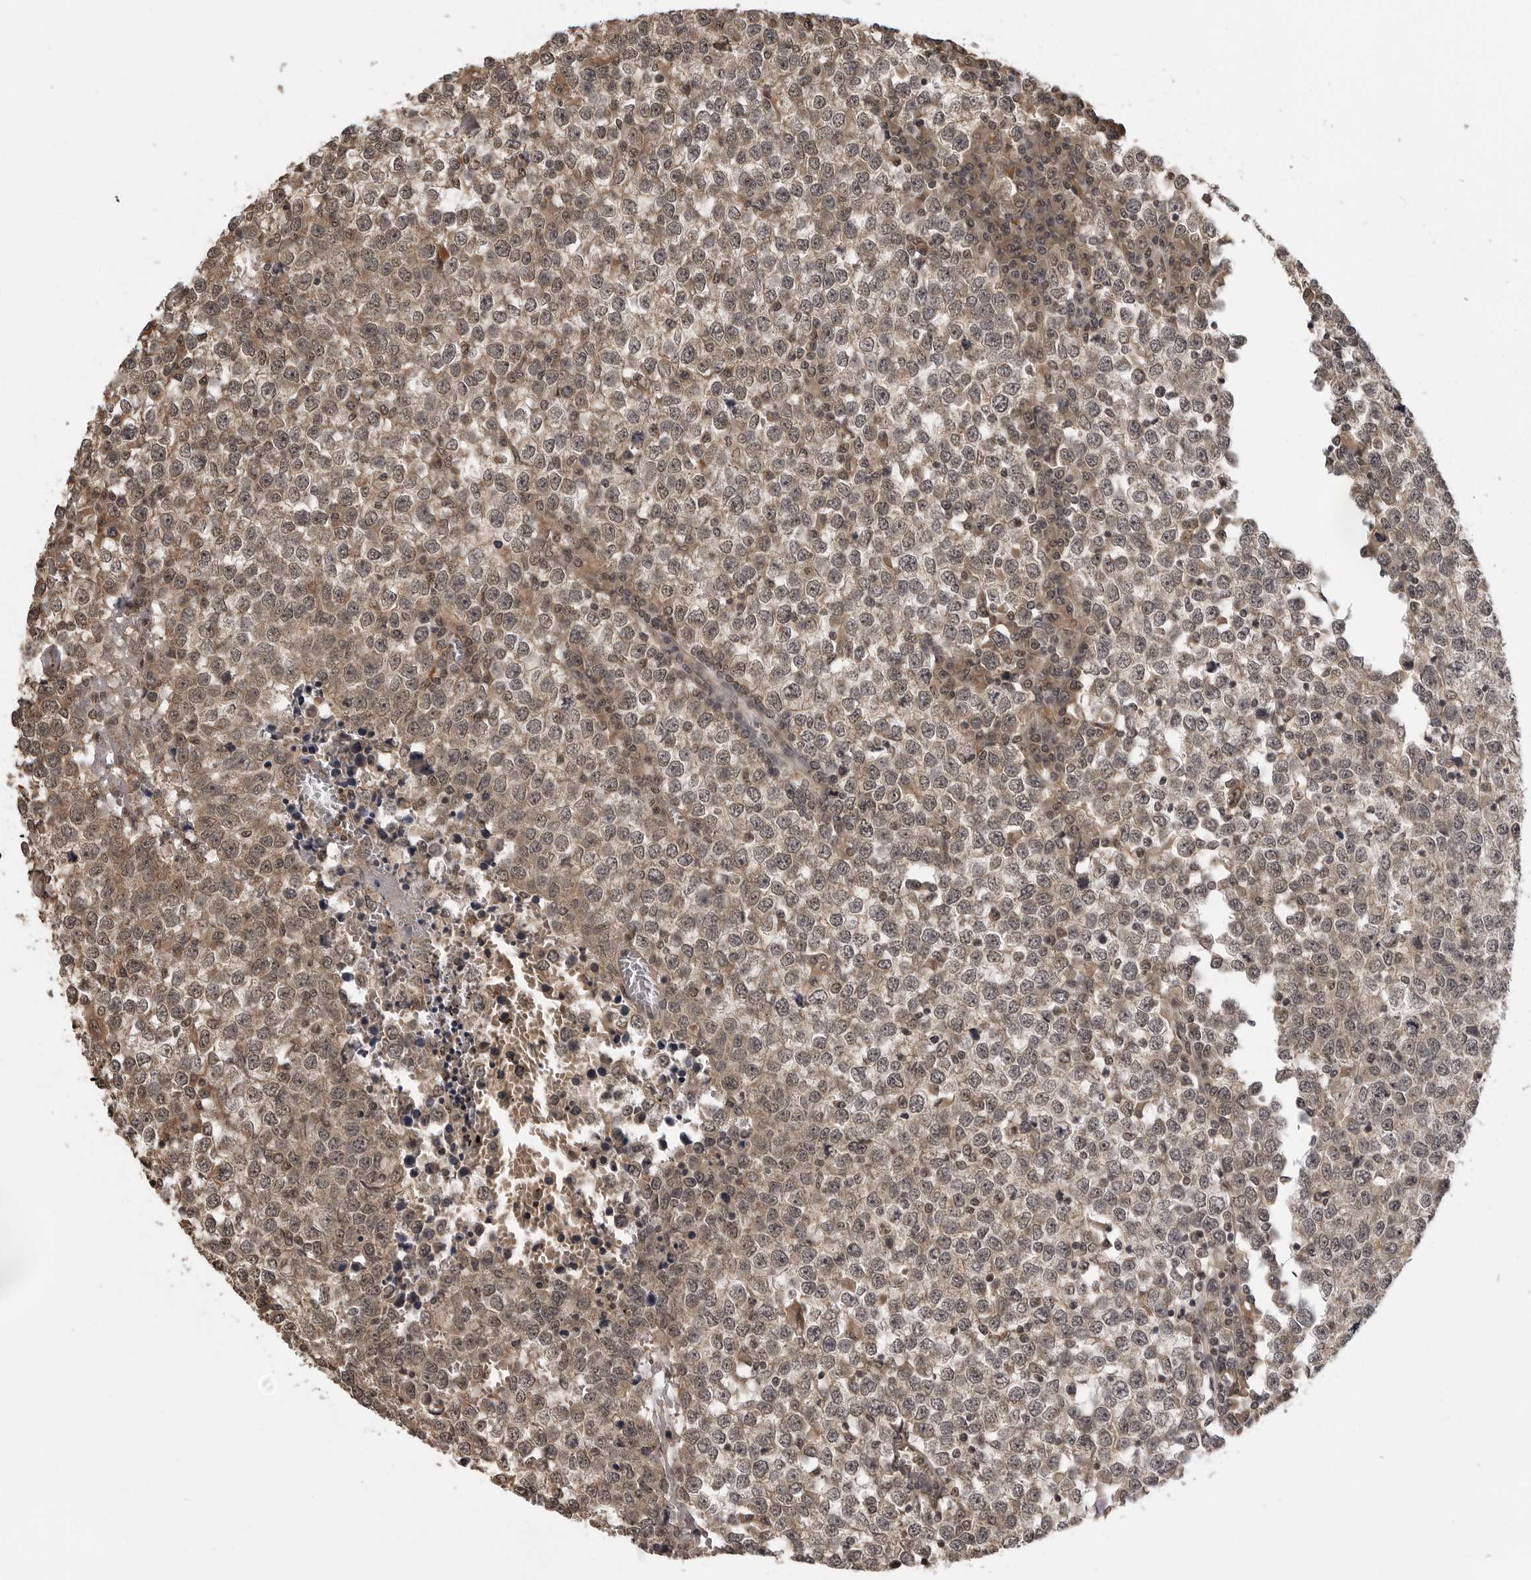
{"staining": {"intensity": "weak", "quantity": "25%-75%", "location": "cytoplasmic/membranous,nuclear"}, "tissue": "testis cancer", "cell_type": "Tumor cells", "image_type": "cancer", "snomed": [{"axis": "morphology", "description": "Seminoma, NOS"}, {"axis": "topography", "description": "Testis"}], "caption": "Immunohistochemical staining of human seminoma (testis) displays low levels of weak cytoplasmic/membranous and nuclear protein staining in about 25%-75% of tumor cells.", "gene": "IL24", "patient": {"sex": "male", "age": 65}}